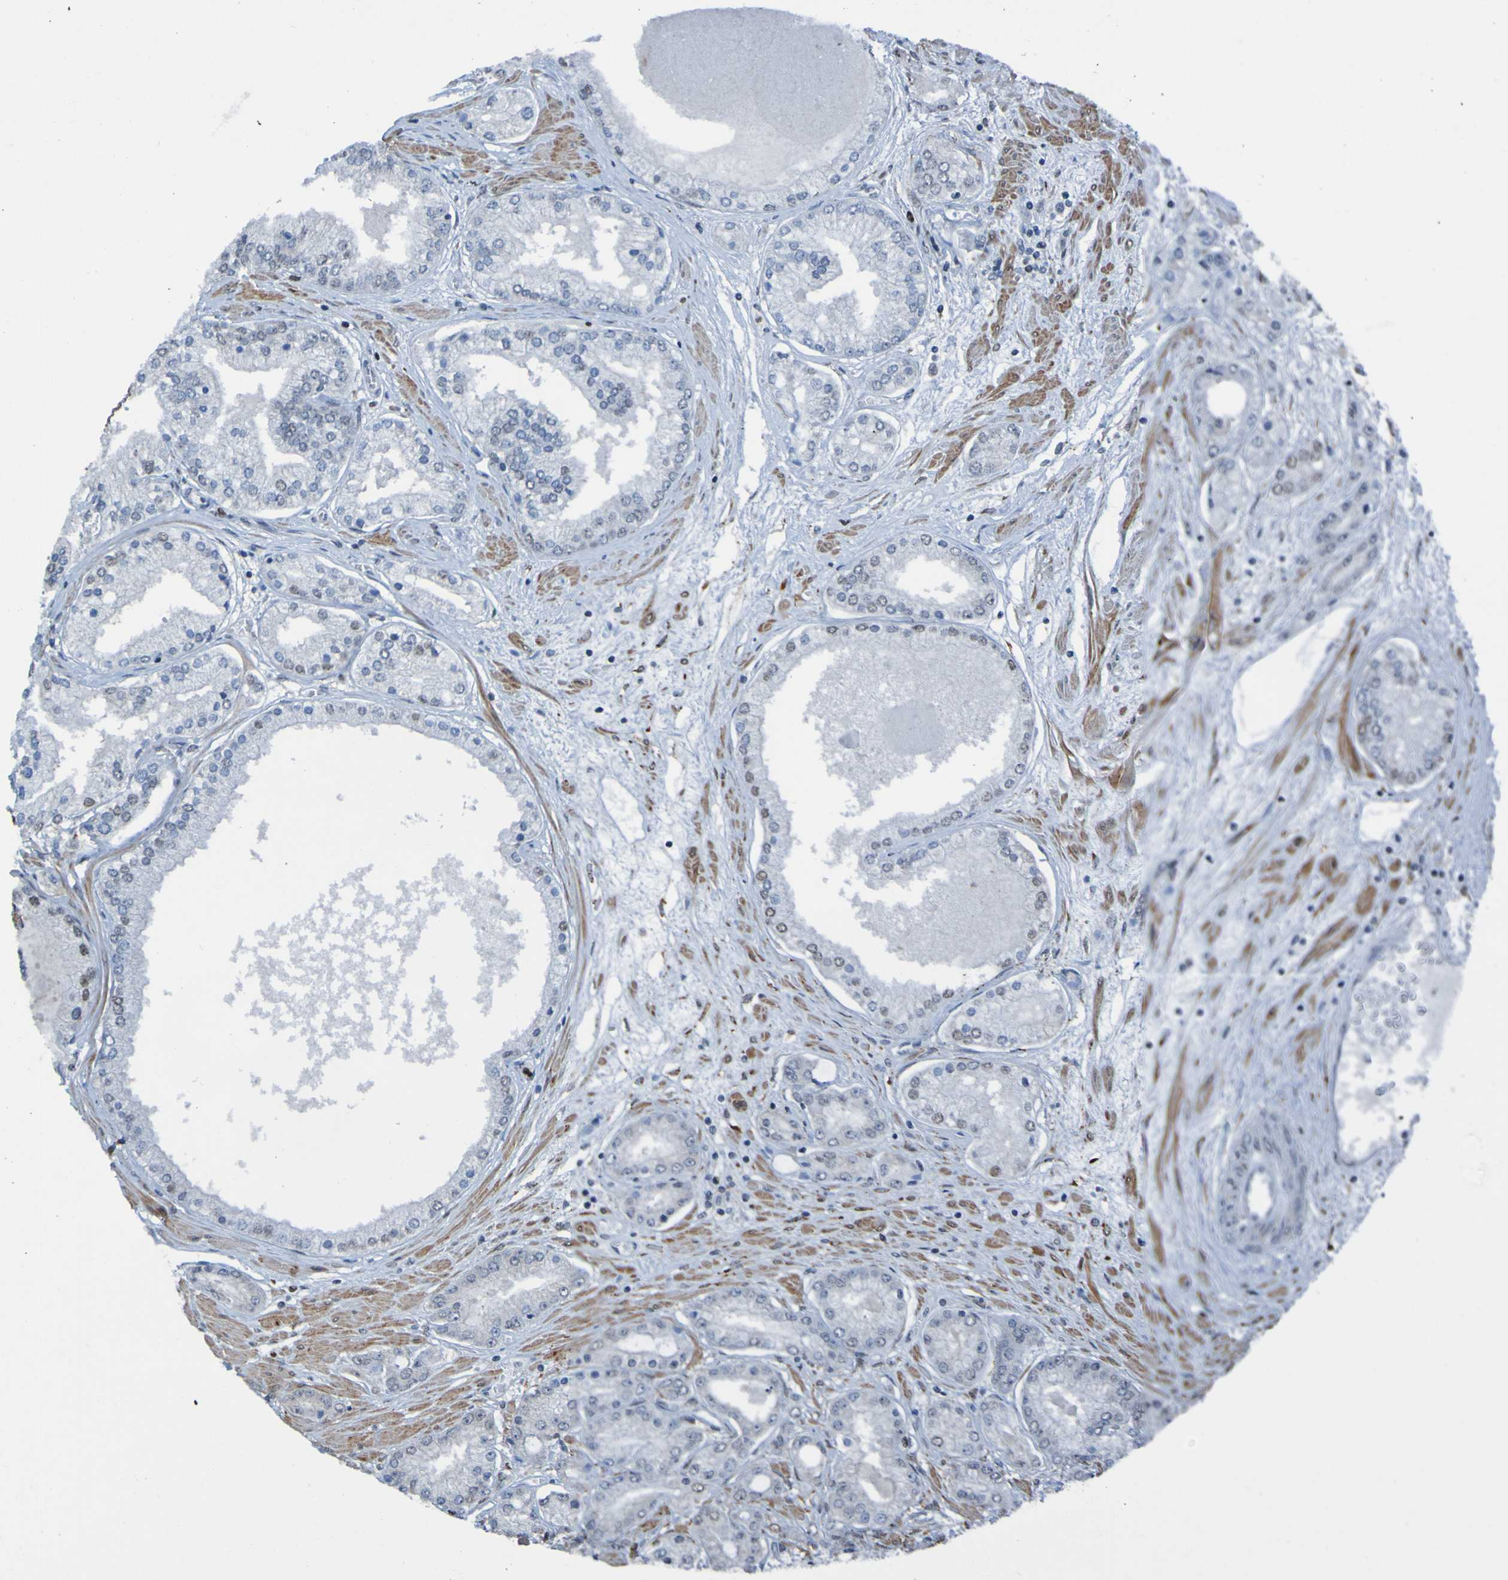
{"staining": {"intensity": "moderate", "quantity": "<25%", "location": "nuclear"}, "tissue": "prostate cancer", "cell_type": "Tumor cells", "image_type": "cancer", "snomed": [{"axis": "morphology", "description": "Adenocarcinoma, High grade"}, {"axis": "topography", "description": "Prostate"}], "caption": "Prostate cancer (high-grade adenocarcinoma) stained with DAB (3,3'-diaminobenzidine) IHC demonstrates low levels of moderate nuclear expression in approximately <25% of tumor cells. Ihc stains the protein of interest in brown and the nuclei are stained blue.", "gene": "PHF2", "patient": {"sex": "male", "age": 59}}